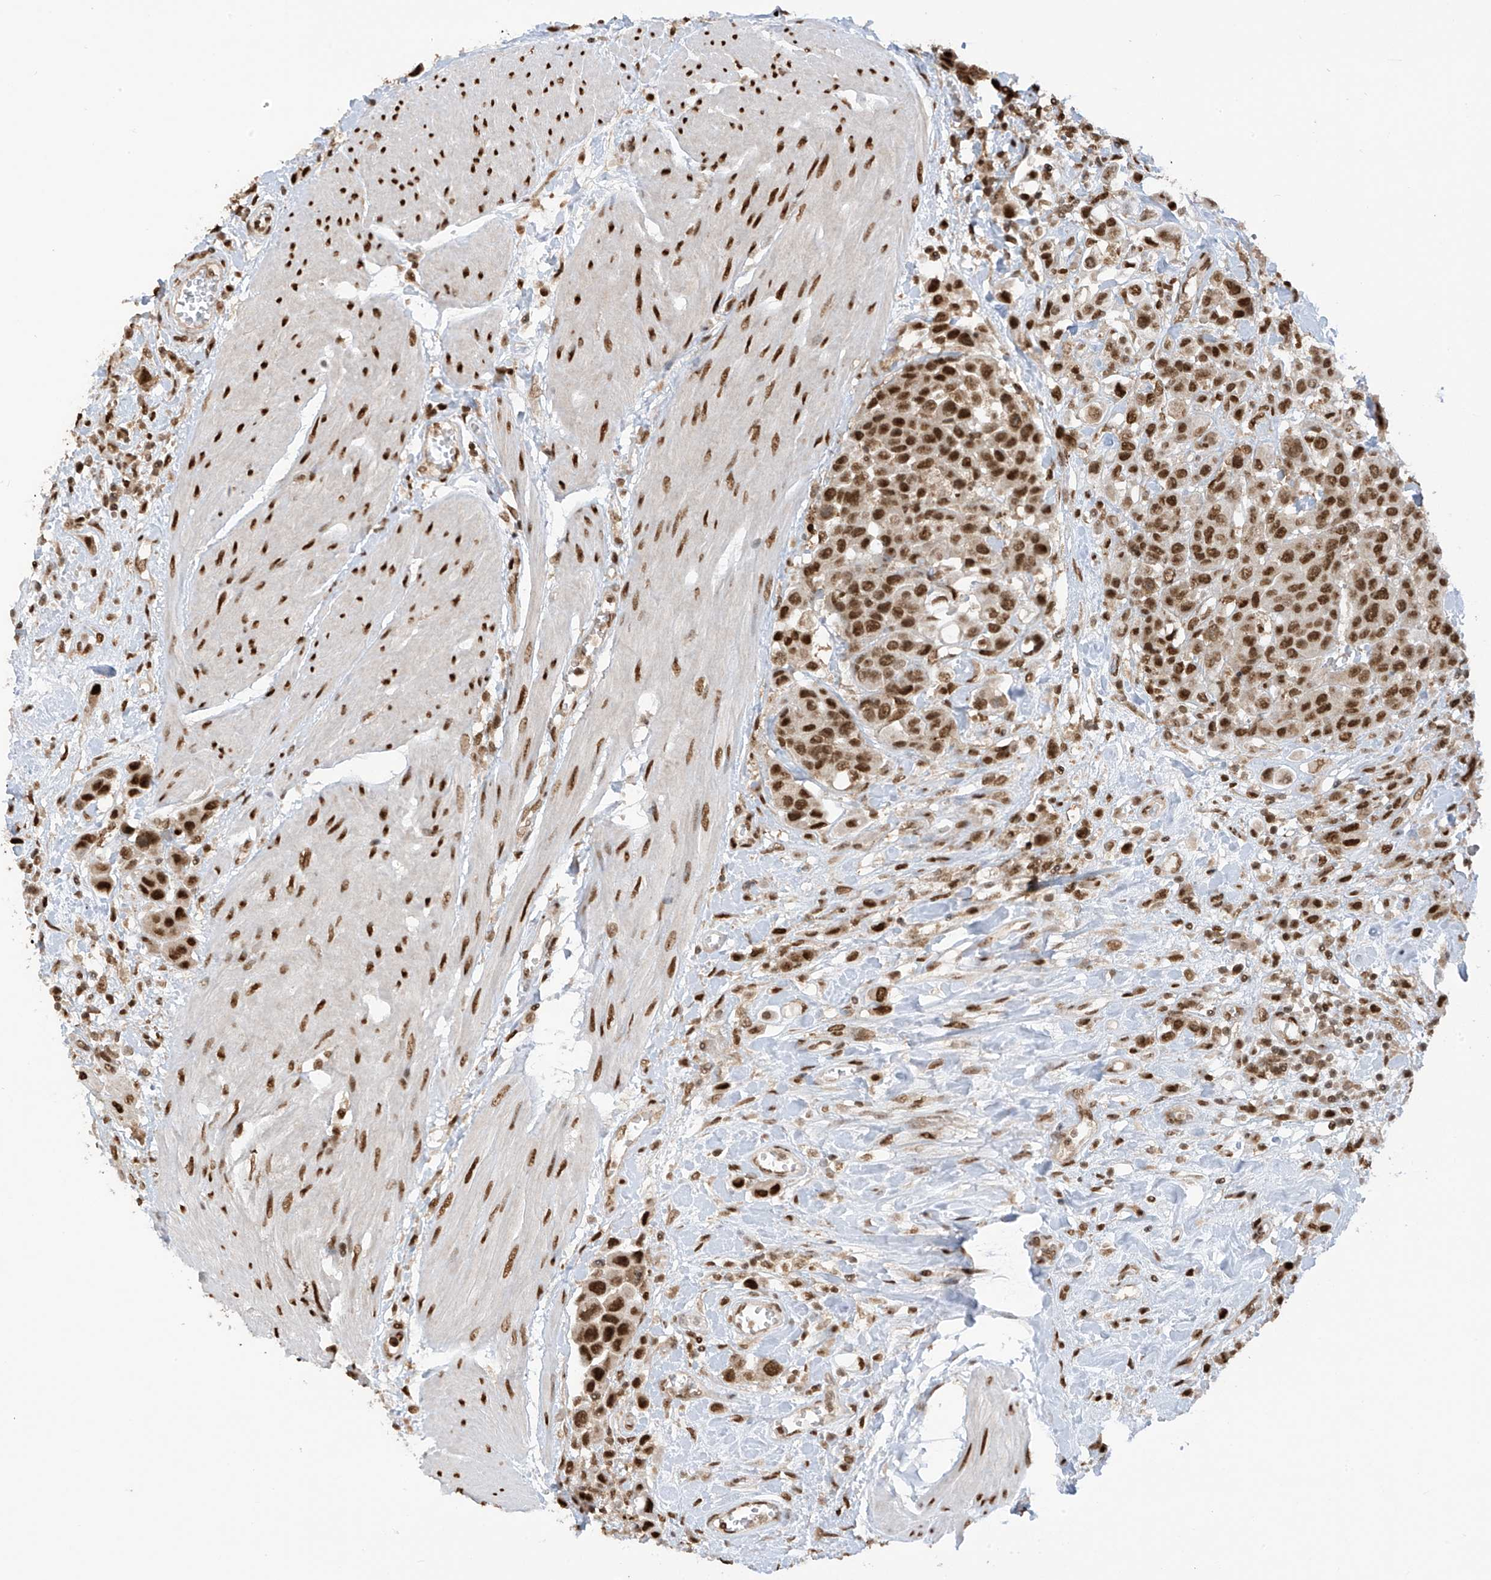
{"staining": {"intensity": "strong", "quantity": ">75%", "location": "nuclear"}, "tissue": "urothelial cancer", "cell_type": "Tumor cells", "image_type": "cancer", "snomed": [{"axis": "morphology", "description": "Urothelial carcinoma, High grade"}, {"axis": "topography", "description": "Urinary bladder"}], "caption": "IHC of human urothelial carcinoma (high-grade) shows high levels of strong nuclear staining in approximately >75% of tumor cells.", "gene": "KPNB1", "patient": {"sex": "male", "age": 50}}